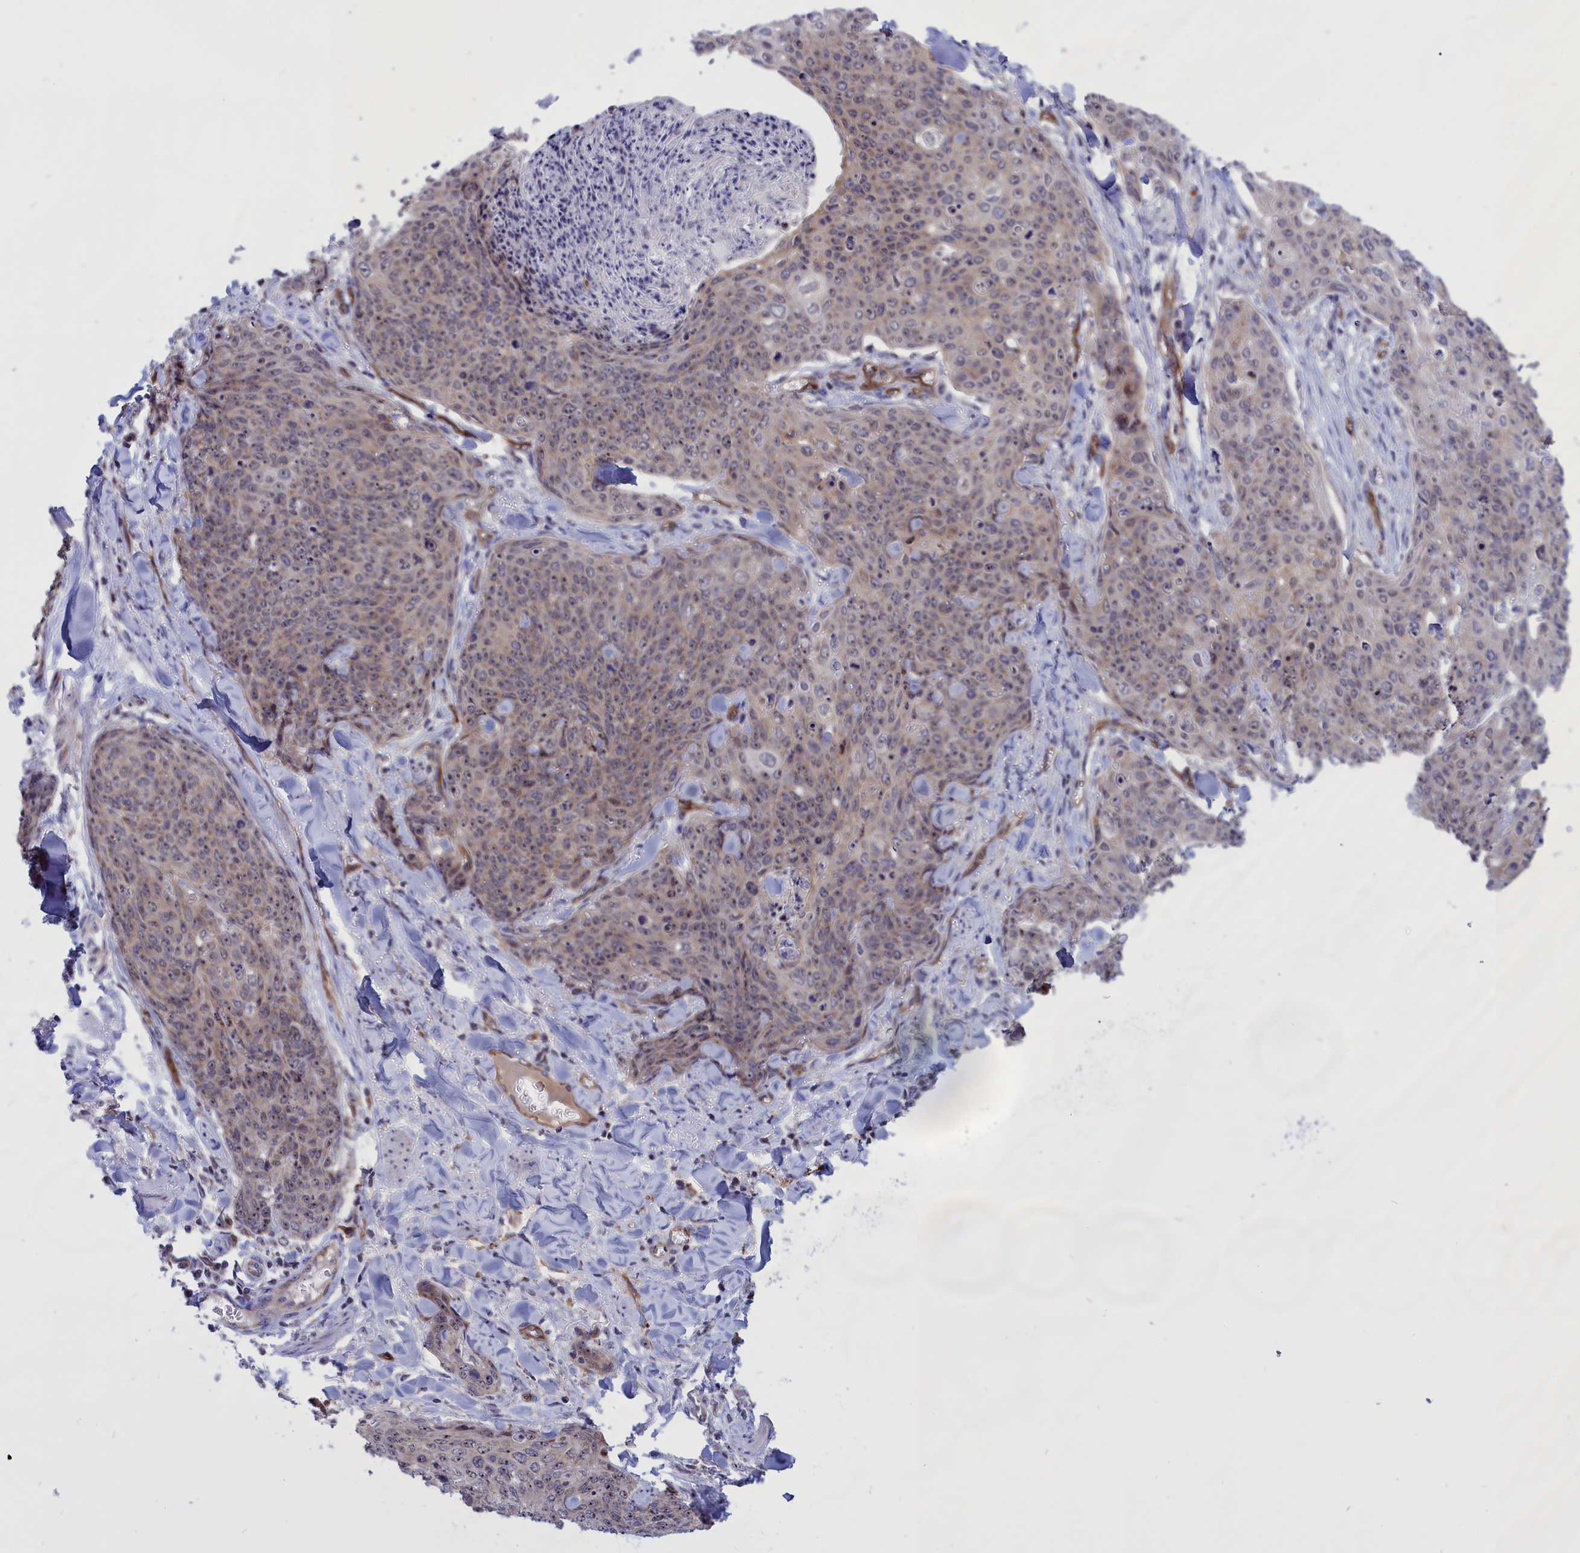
{"staining": {"intensity": "weak", "quantity": ">75%", "location": "cytoplasmic/membranous,nuclear"}, "tissue": "skin cancer", "cell_type": "Tumor cells", "image_type": "cancer", "snomed": [{"axis": "morphology", "description": "Squamous cell carcinoma, NOS"}, {"axis": "topography", "description": "Skin"}, {"axis": "topography", "description": "Vulva"}], "caption": "Weak cytoplasmic/membranous and nuclear positivity for a protein is seen in about >75% of tumor cells of skin cancer using IHC.", "gene": "MPND", "patient": {"sex": "female", "age": 85}}